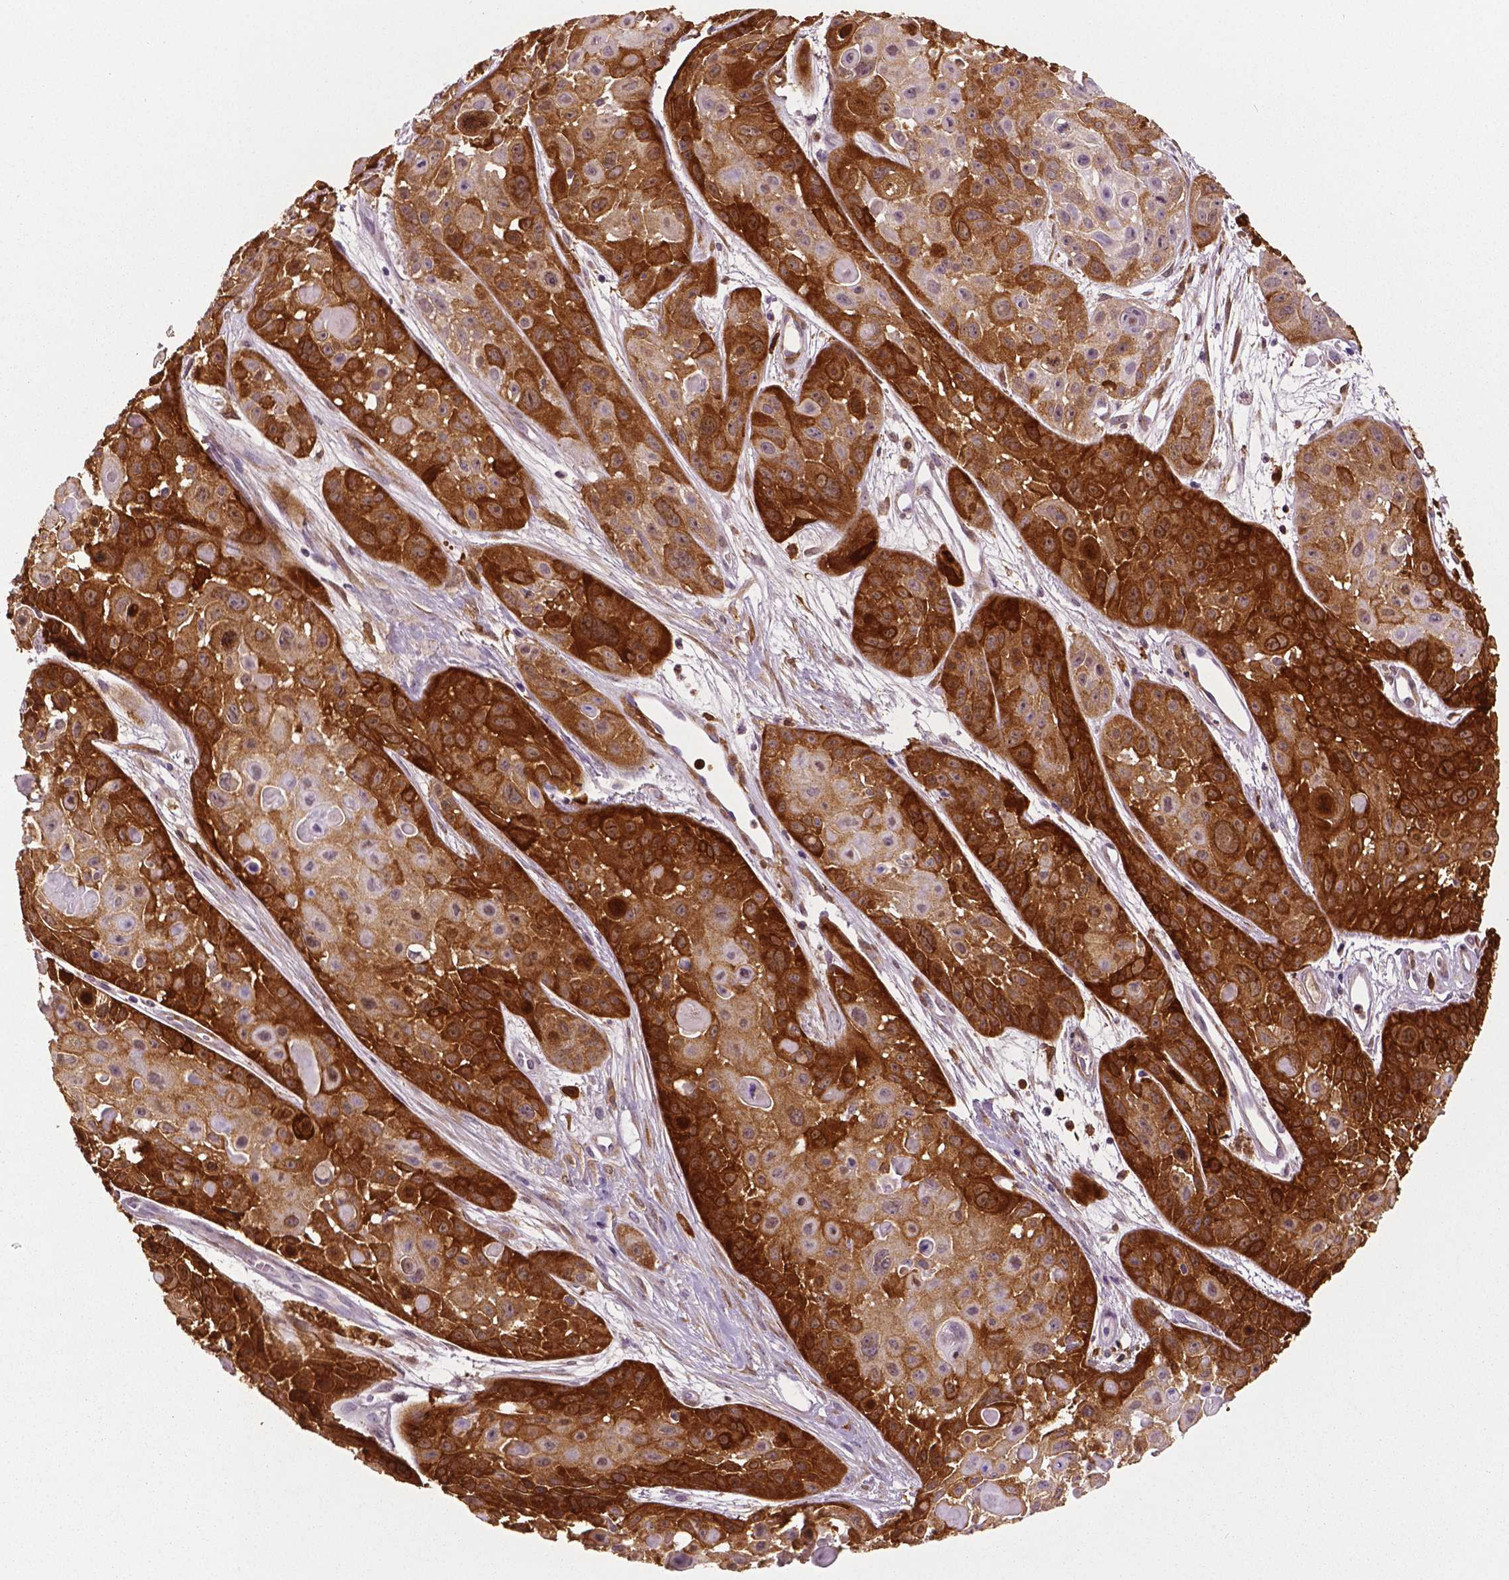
{"staining": {"intensity": "strong", "quantity": "25%-75%", "location": "cytoplasmic/membranous,nuclear"}, "tissue": "skin cancer", "cell_type": "Tumor cells", "image_type": "cancer", "snomed": [{"axis": "morphology", "description": "Squamous cell carcinoma, NOS"}, {"axis": "topography", "description": "Skin"}, {"axis": "topography", "description": "Anal"}], "caption": "This micrograph reveals skin squamous cell carcinoma stained with immunohistochemistry (IHC) to label a protein in brown. The cytoplasmic/membranous and nuclear of tumor cells show strong positivity for the protein. Nuclei are counter-stained blue.", "gene": "PHGDH", "patient": {"sex": "female", "age": 75}}